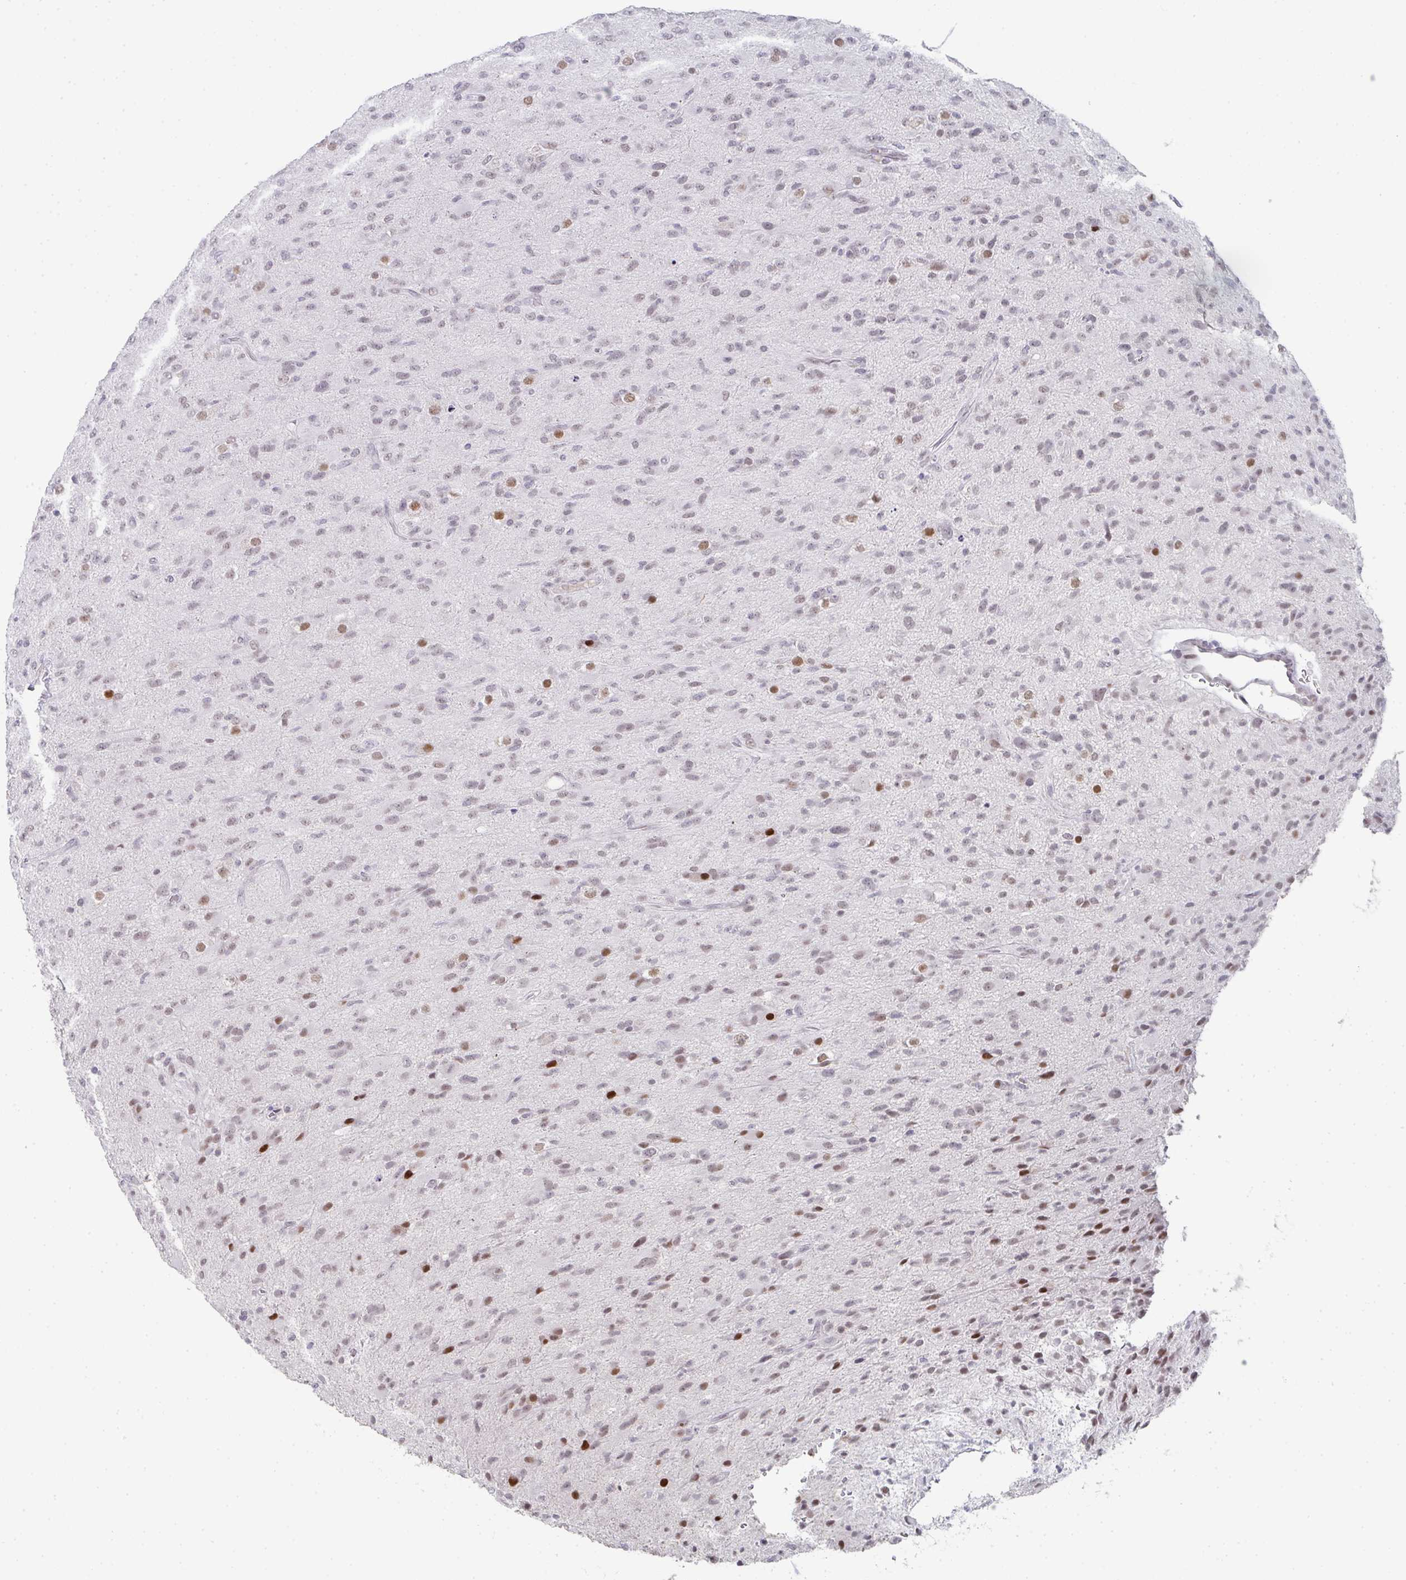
{"staining": {"intensity": "negative", "quantity": "none", "location": "none"}, "tissue": "glioma", "cell_type": "Tumor cells", "image_type": "cancer", "snomed": [{"axis": "morphology", "description": "Glioma, malignant, Low grade"}, {"axis": "topography", "description": "Brain"}], "caption": "Immunohistochemistry micrograph of glioma stained for a protein (brown), which reveals no positivity in tumor cells.", "gene": "LIN54", "patient": {"sex": "male", "age": 65}}